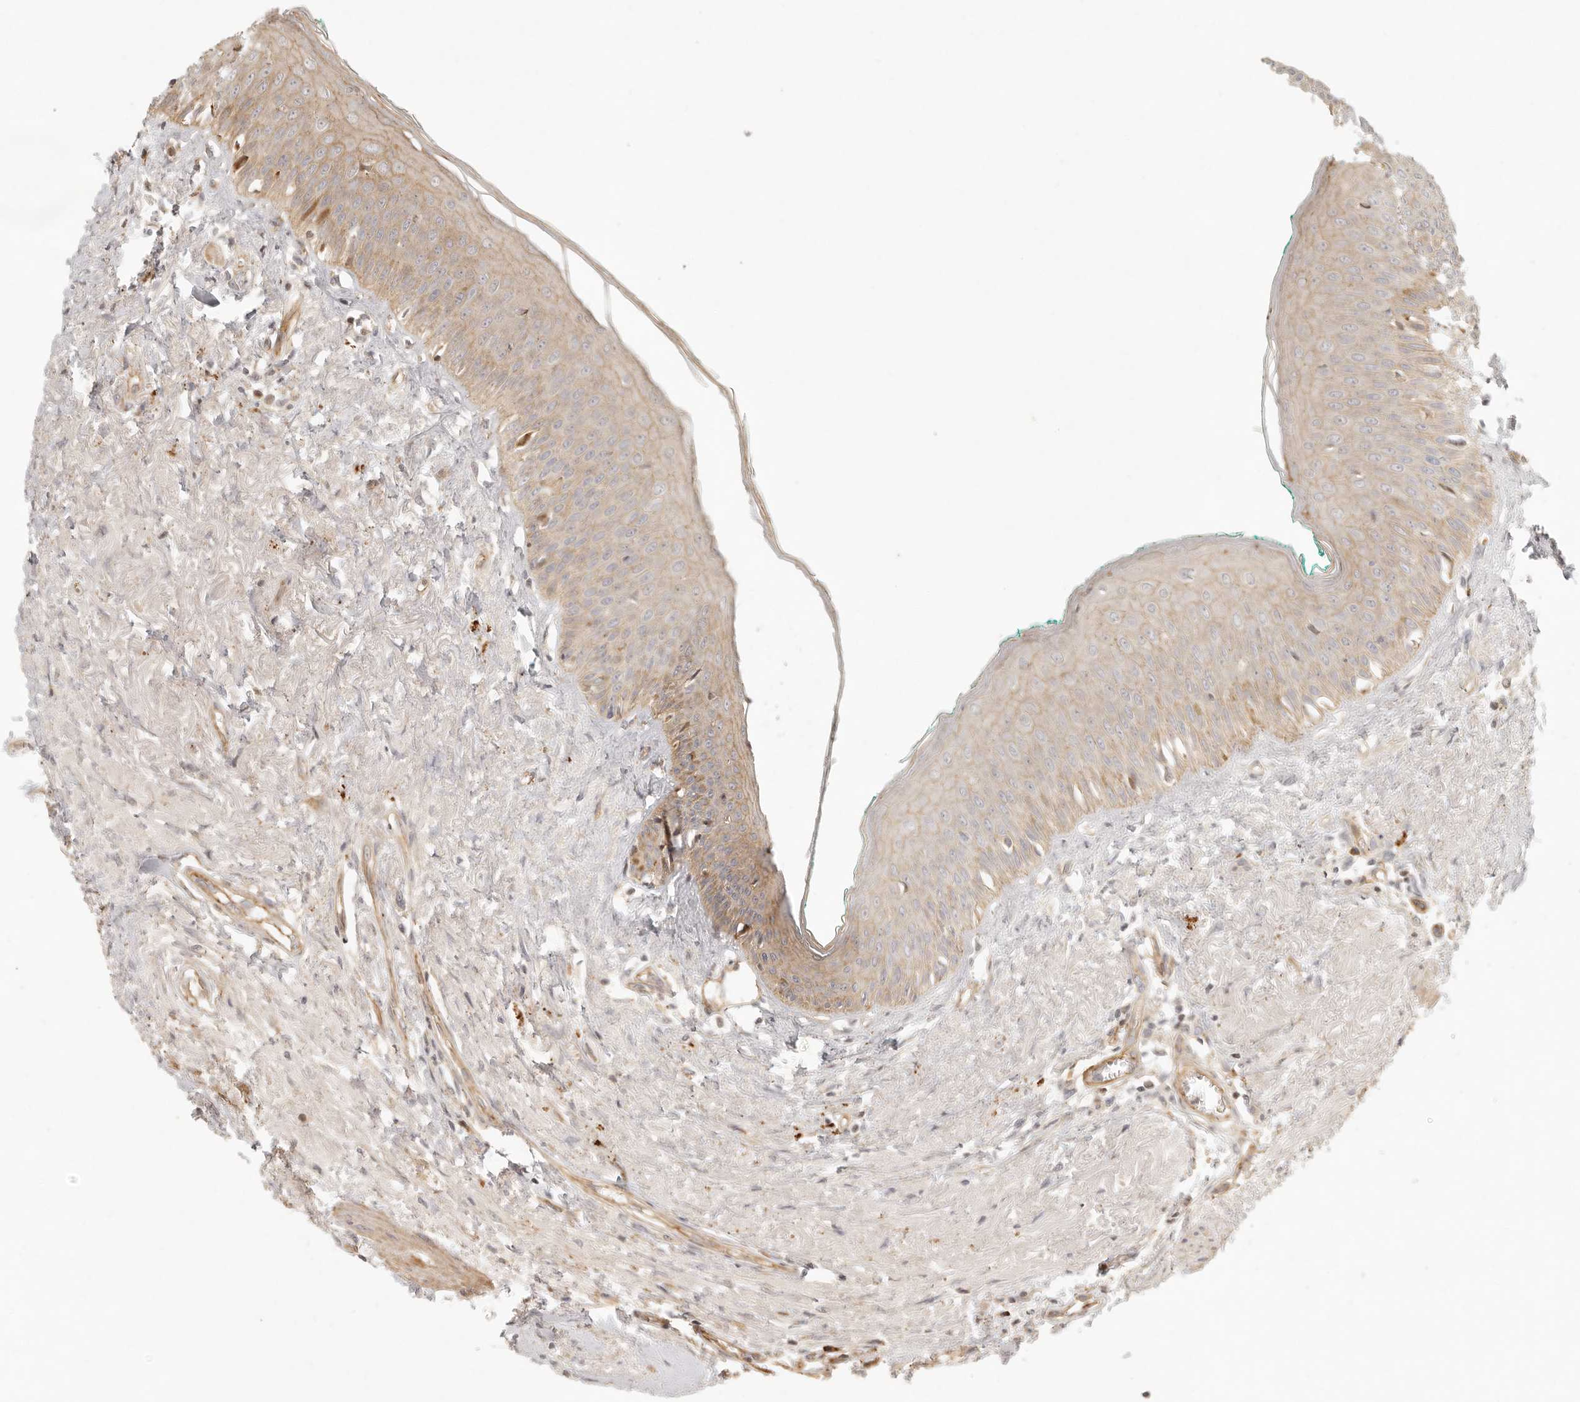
{"staining": {"intensity": "moderate", "quantity": "25%-75%", "location": "cytoplasmic/membranous"}, "tissue": "oral mucosa", "cell_type": "Squamous epithelial cells", "image_type": "normal", "snomed": [{"axis": "morphology", "description": "Normal tissue, NOS"}, {"axis": "topography", "description": "Oral tissue"}], "caption": "Moderate cytoplasmic/membranous positivity is present in approximately 25%-75% of squamous epithelial cells in benign oral mucosa.", "gene": "KLHL38", "patient": {"sex": "female", "age": 70}}